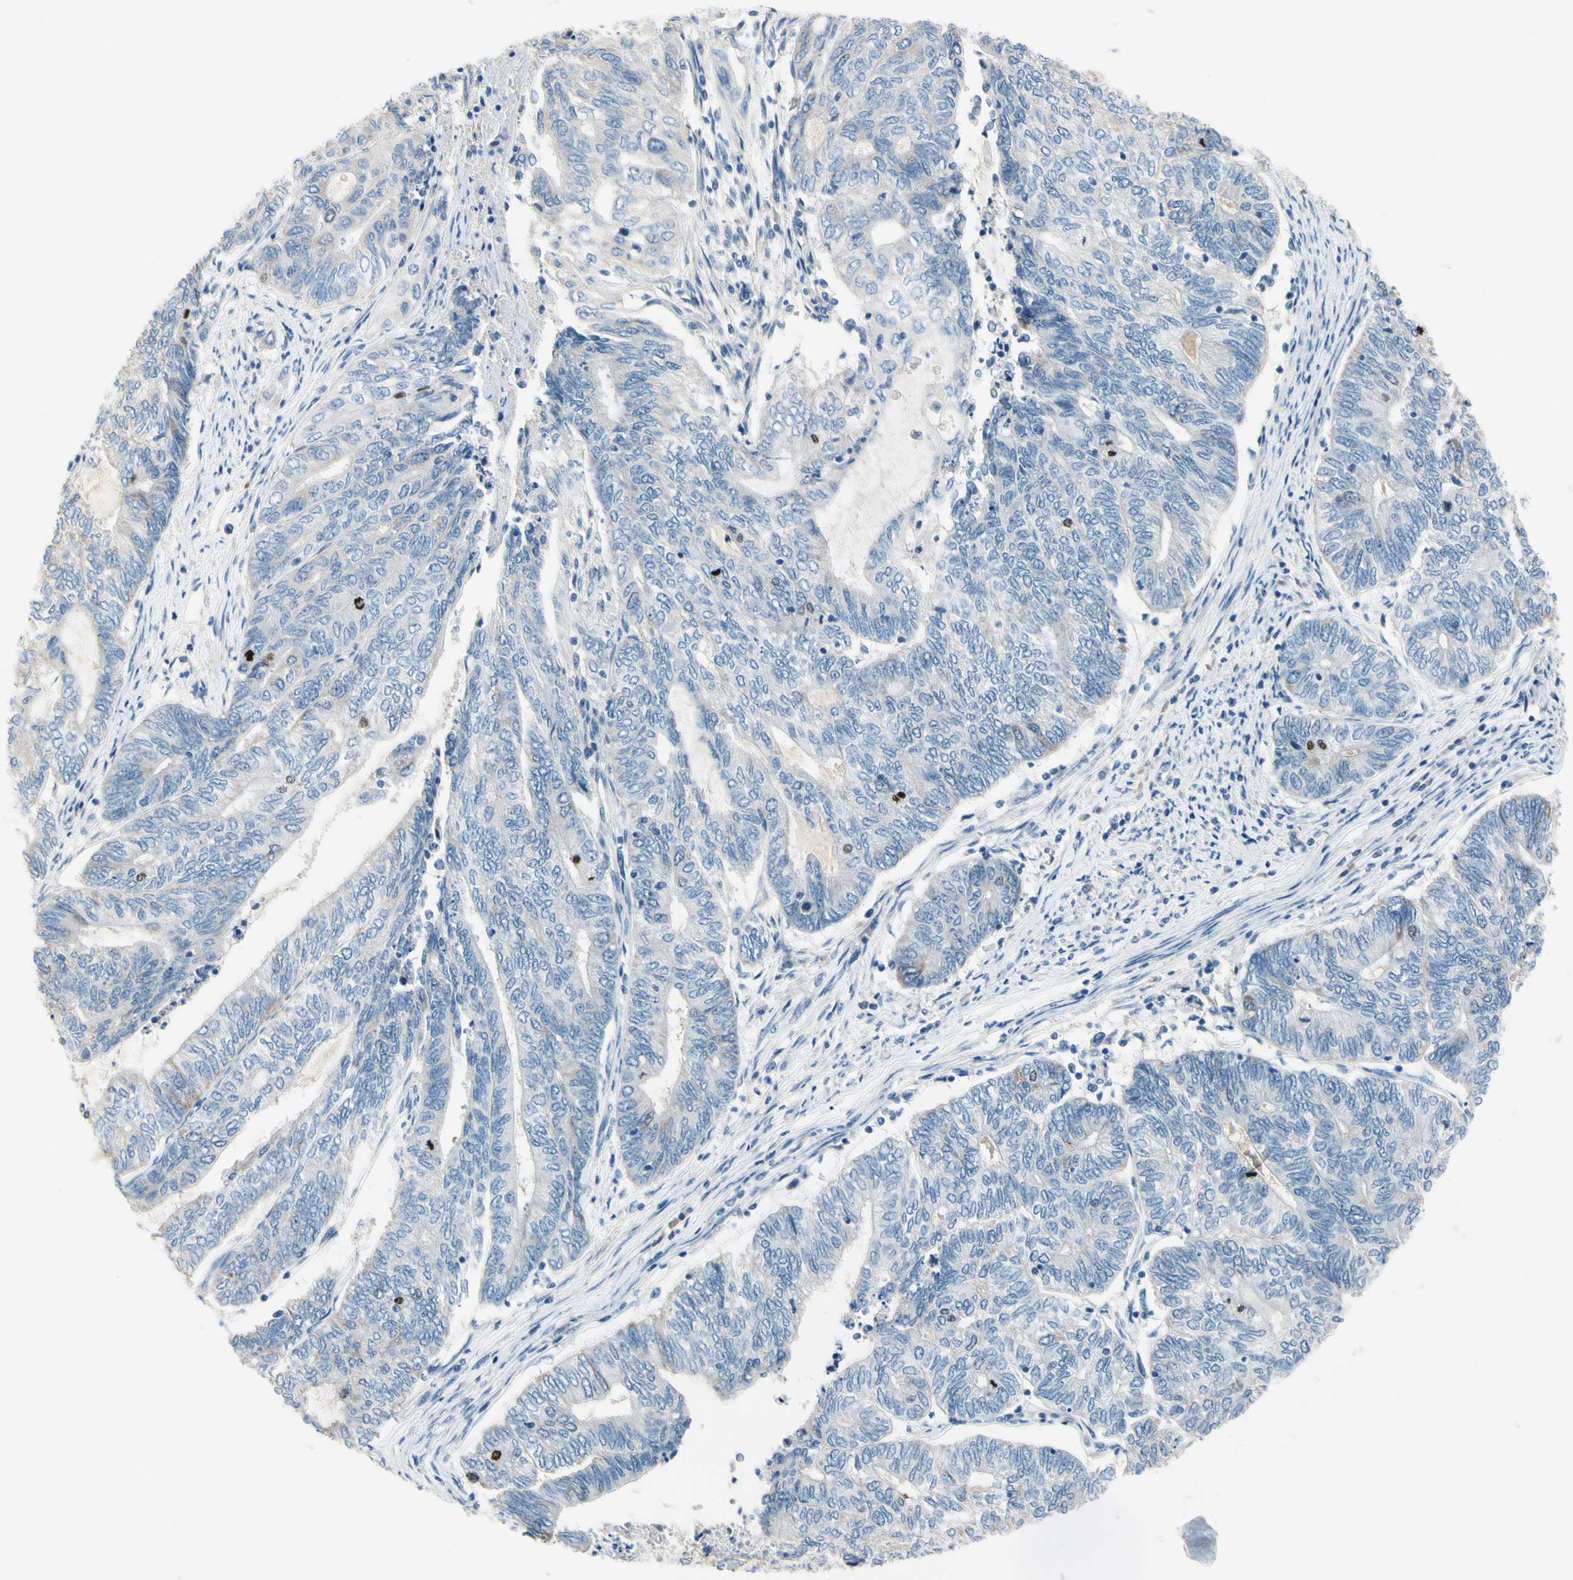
{"staining": {"intensity": "negative", "quantity": "none", "location": "none"}, "tissue": "endometrial cancer", "cell_type": "Tumor cells", "image_type": "cancer", "snomed": [{"axis": "morphology", "description": "Adenocarcinoma, NOS"}, {"axis": "topography", "description": "Uterus"}, {"axis": "topography", "description": "Endometrium"}], "caption": "This histopathology image is of endometrial cancer stained with immunohistochemistry to label a protein in brown with the nuclei are counter-stained blue. There is no staining in tumor cells.", "gene": "CKAP2", "patient": {"sex": "female", "age": 70}}